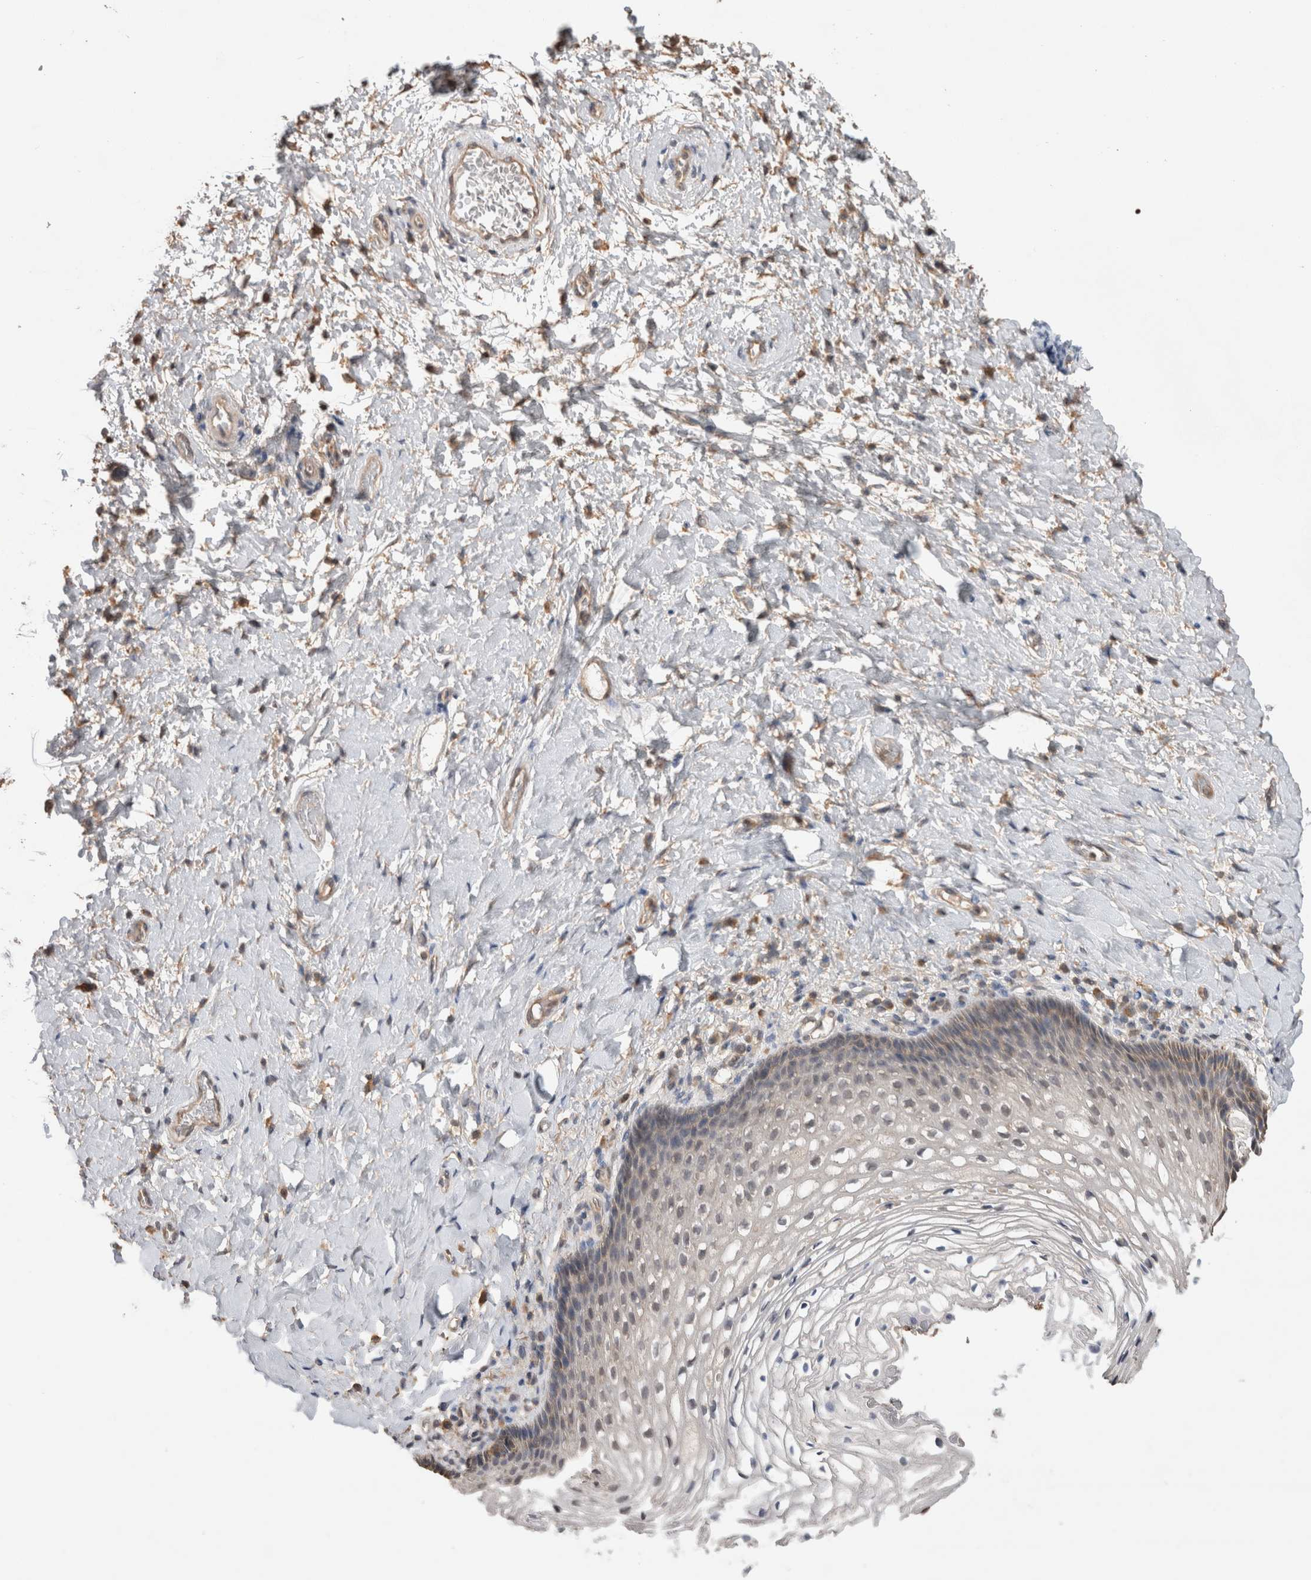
{"staining": {"intensity": "negative", "quantity": "none", "location": "none"}, "tissue": "vagina", "cell_type": "Squamous epithelial cells", "image_type": "normal", "snomed": [{"axis": "morphology", "description": "Normal tissue, NOS"}, {"axis": "topography", "description": "Vagina"}], "caption": "A high-resolution photomicrograph shows immunohistochemistry staining of unremarkable vagina, which reveals no significant positivity in squamous epithelial cells. The staining is performed using DAB brown chromogen with nuclei counter-stained in using hematoxylin.", "gene": "TRIM5", "patient": {"sex": "female", "age": 60}}